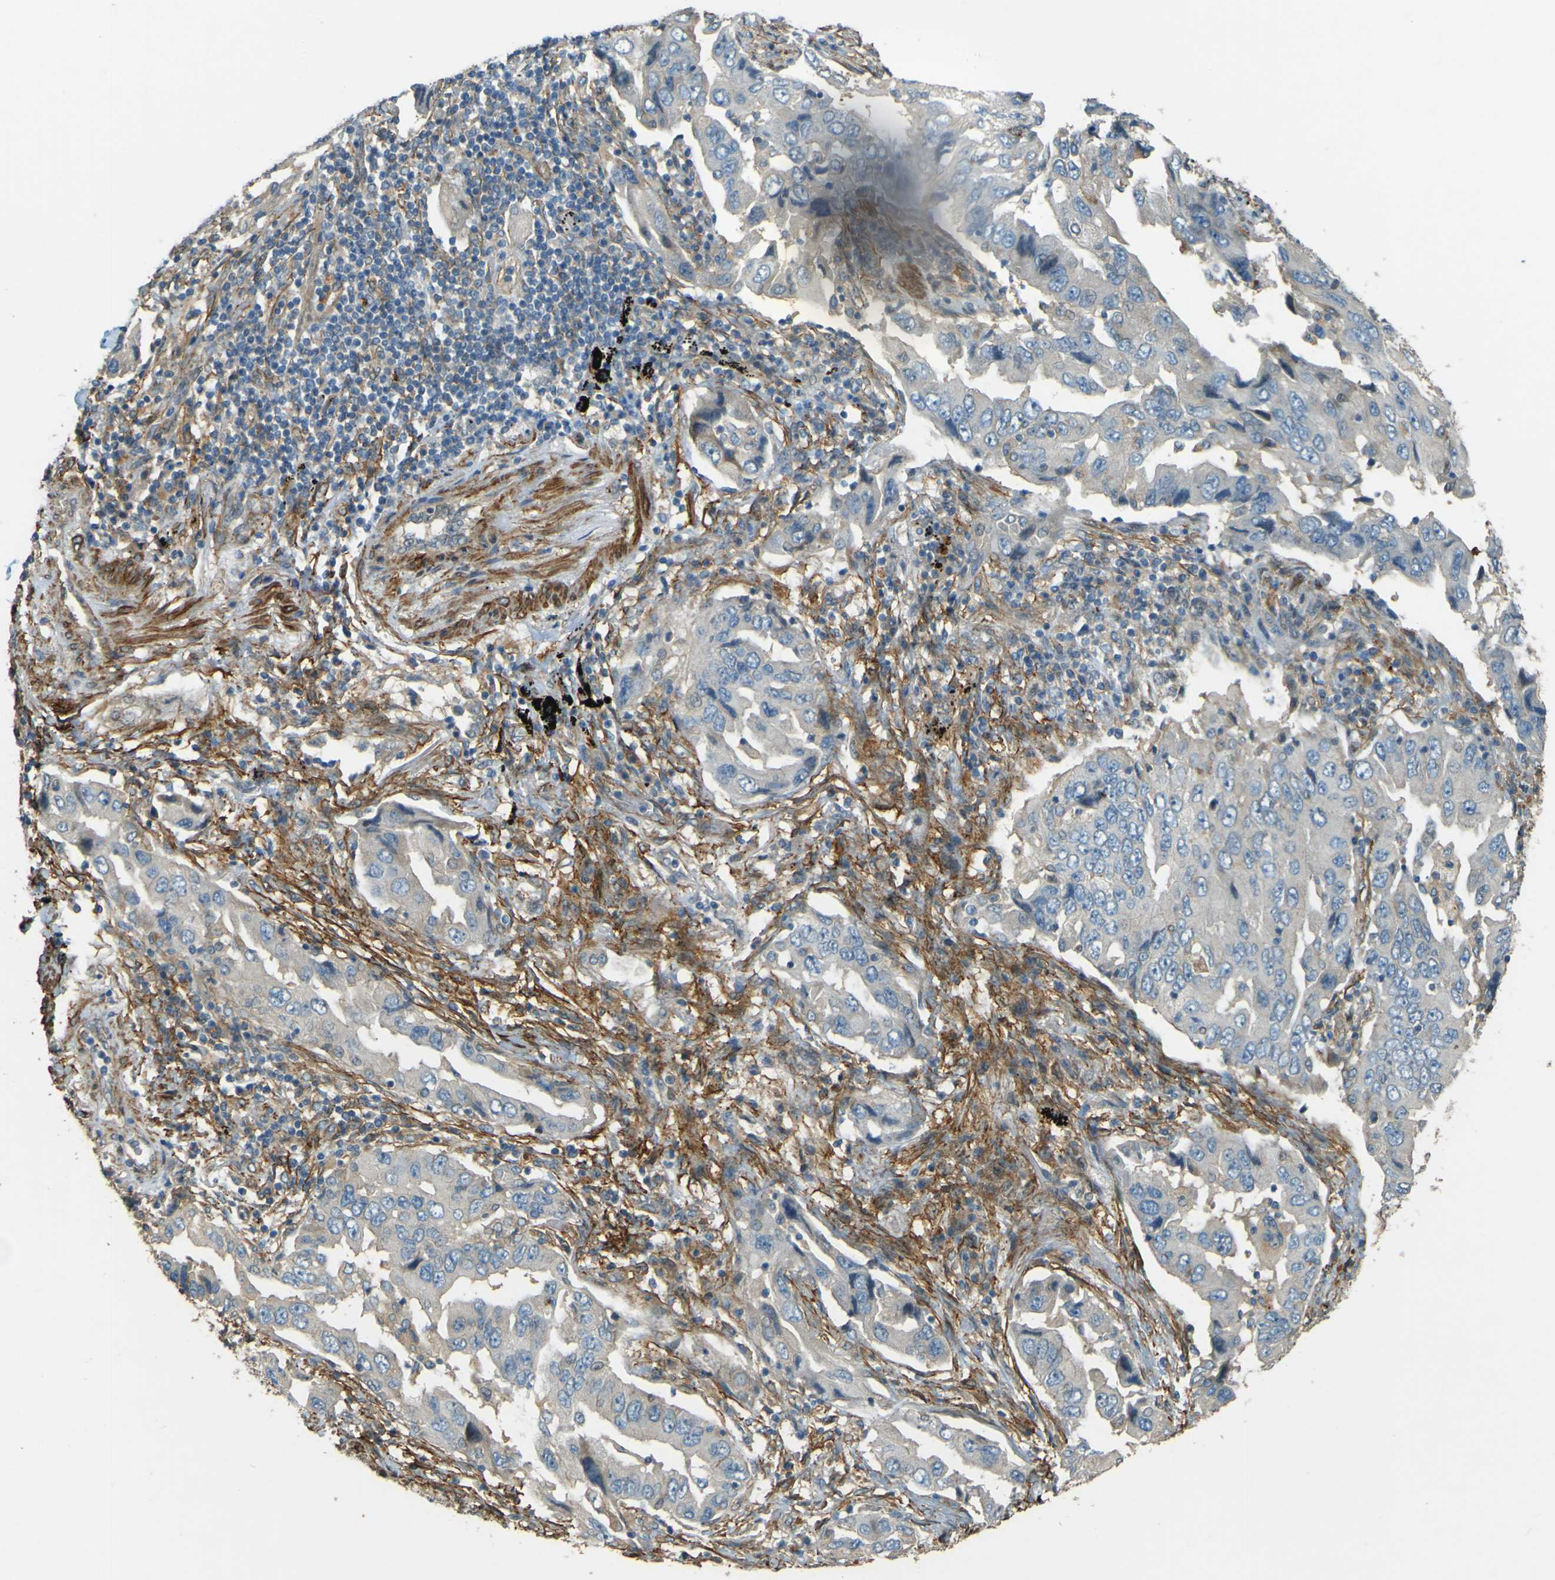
{"staining": {"intensity": "negative", "quantity": "none", "location": "none"}, "tissue": "lung cancer", "cell_type": "Tumor cells", "image_type": "cancer", "snomed": [{"axis": "morphology", "description": "Adenocarcinoma, NOS"}, {"axis": "topography", "description": "Lung"}], "caption": "DAB (3,3'-diaminobenzidine) immunohistochemical staining of lung cancer (adenocarcinoma) exhibits no significant positivity in tumor cells.", "gene": "NEXN", "patient": {"sex": "female", "age": 65}}